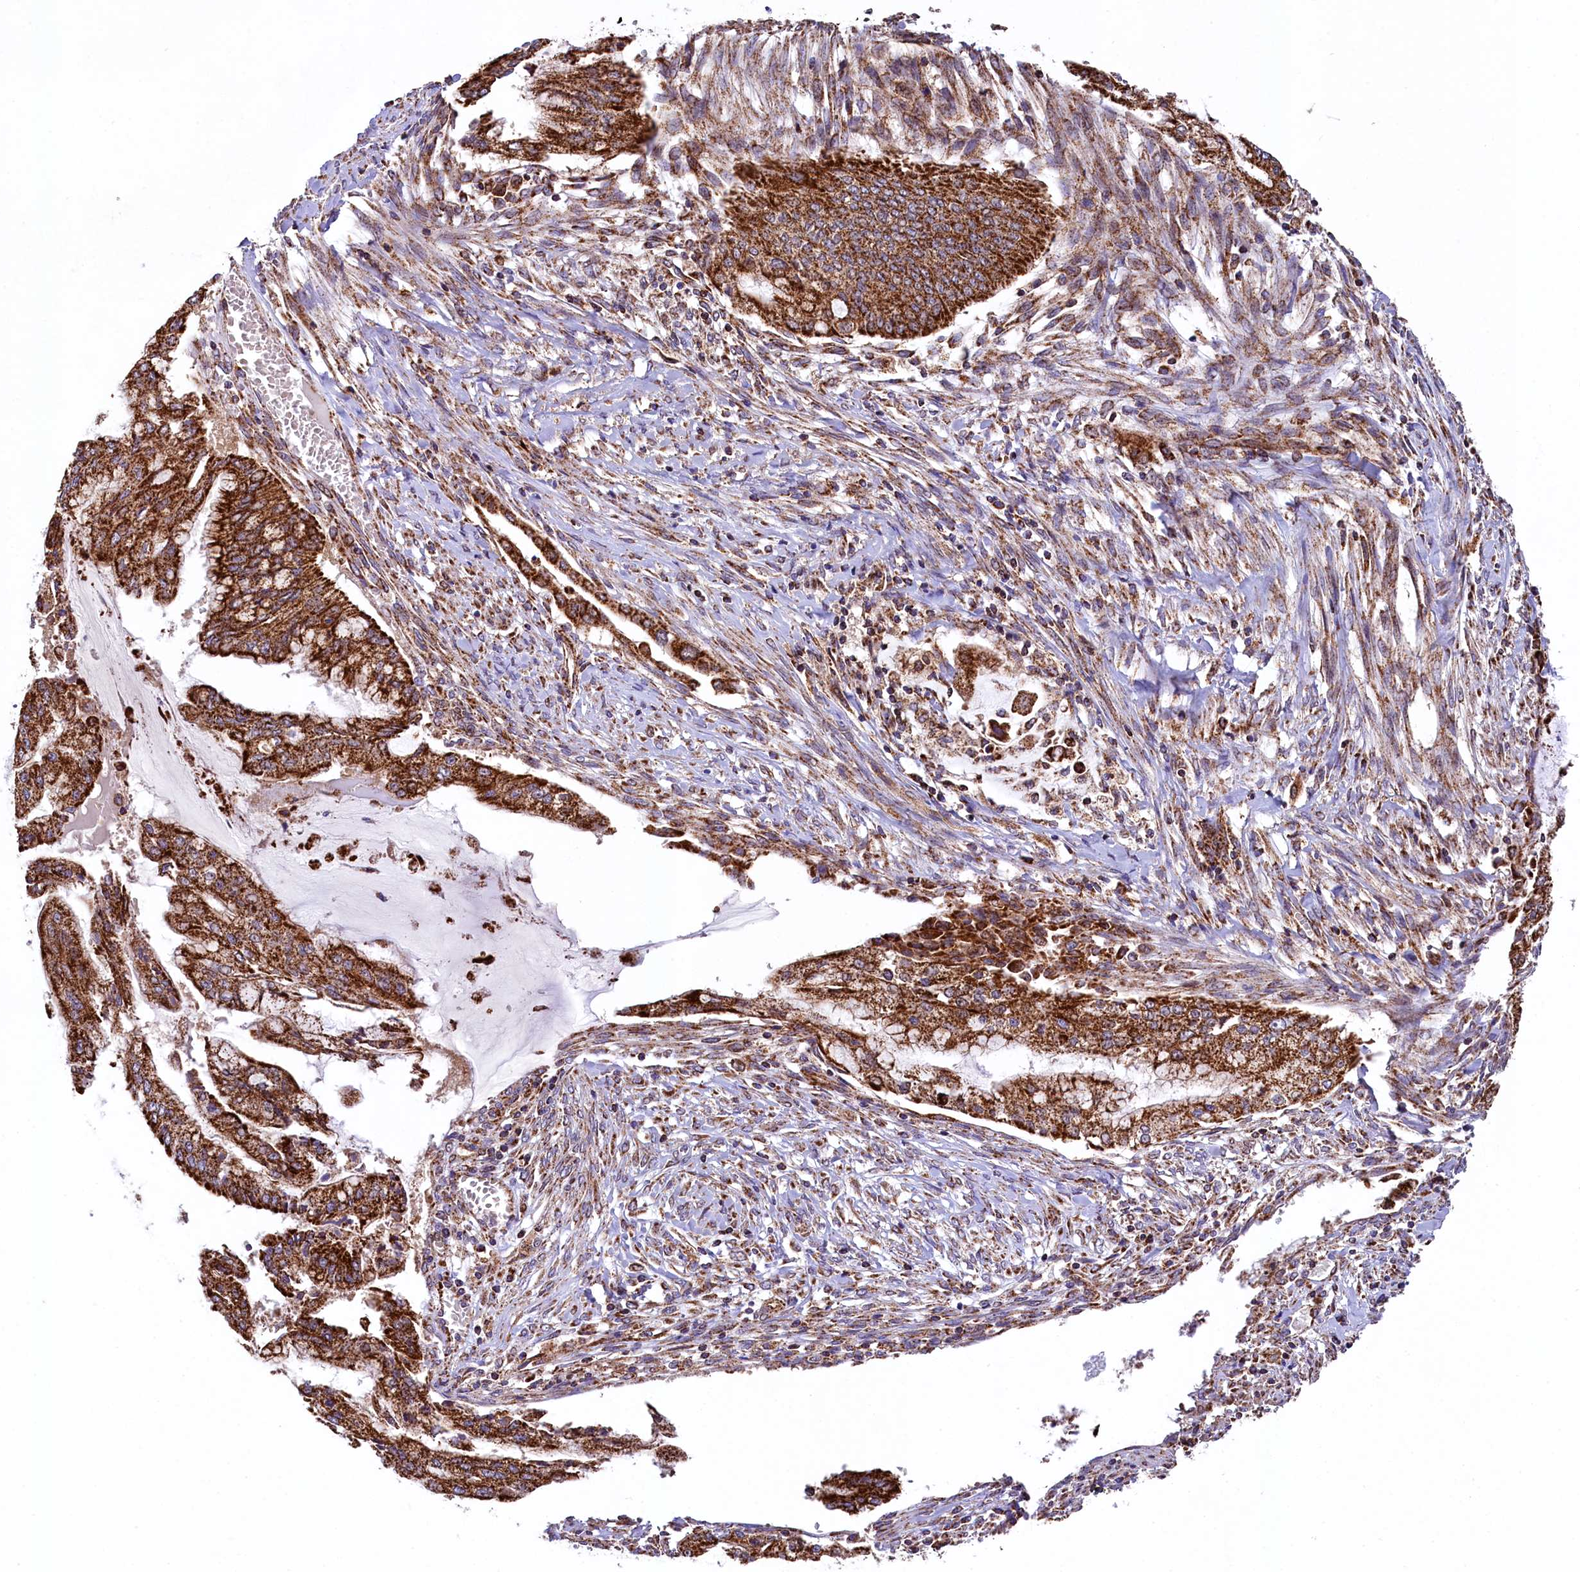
{"staining": {"intensity": "strong", "quantity": ">75%", "location": "cytoplasmic/membranous"}, "tissue": "pancreatic cancer", "cell_type": "Tumor cells", "image_type": "cancer", "snomed": [{"axis": "morphology", "description": "Adenocarcinoma, NOS"}, {"axis": "topography", "description": "Pancreas"}], "caption": "Pancreatic adenocarcinoma stained with DAB (3,3'-diaminobenzidine) immunohistochemistry demonstrates high levels of strong cytoplasmic/membranous staining in about >75% of tumor cells.", "gene": "CLYBL", "patient": {"sex": "male", "age": 46}}